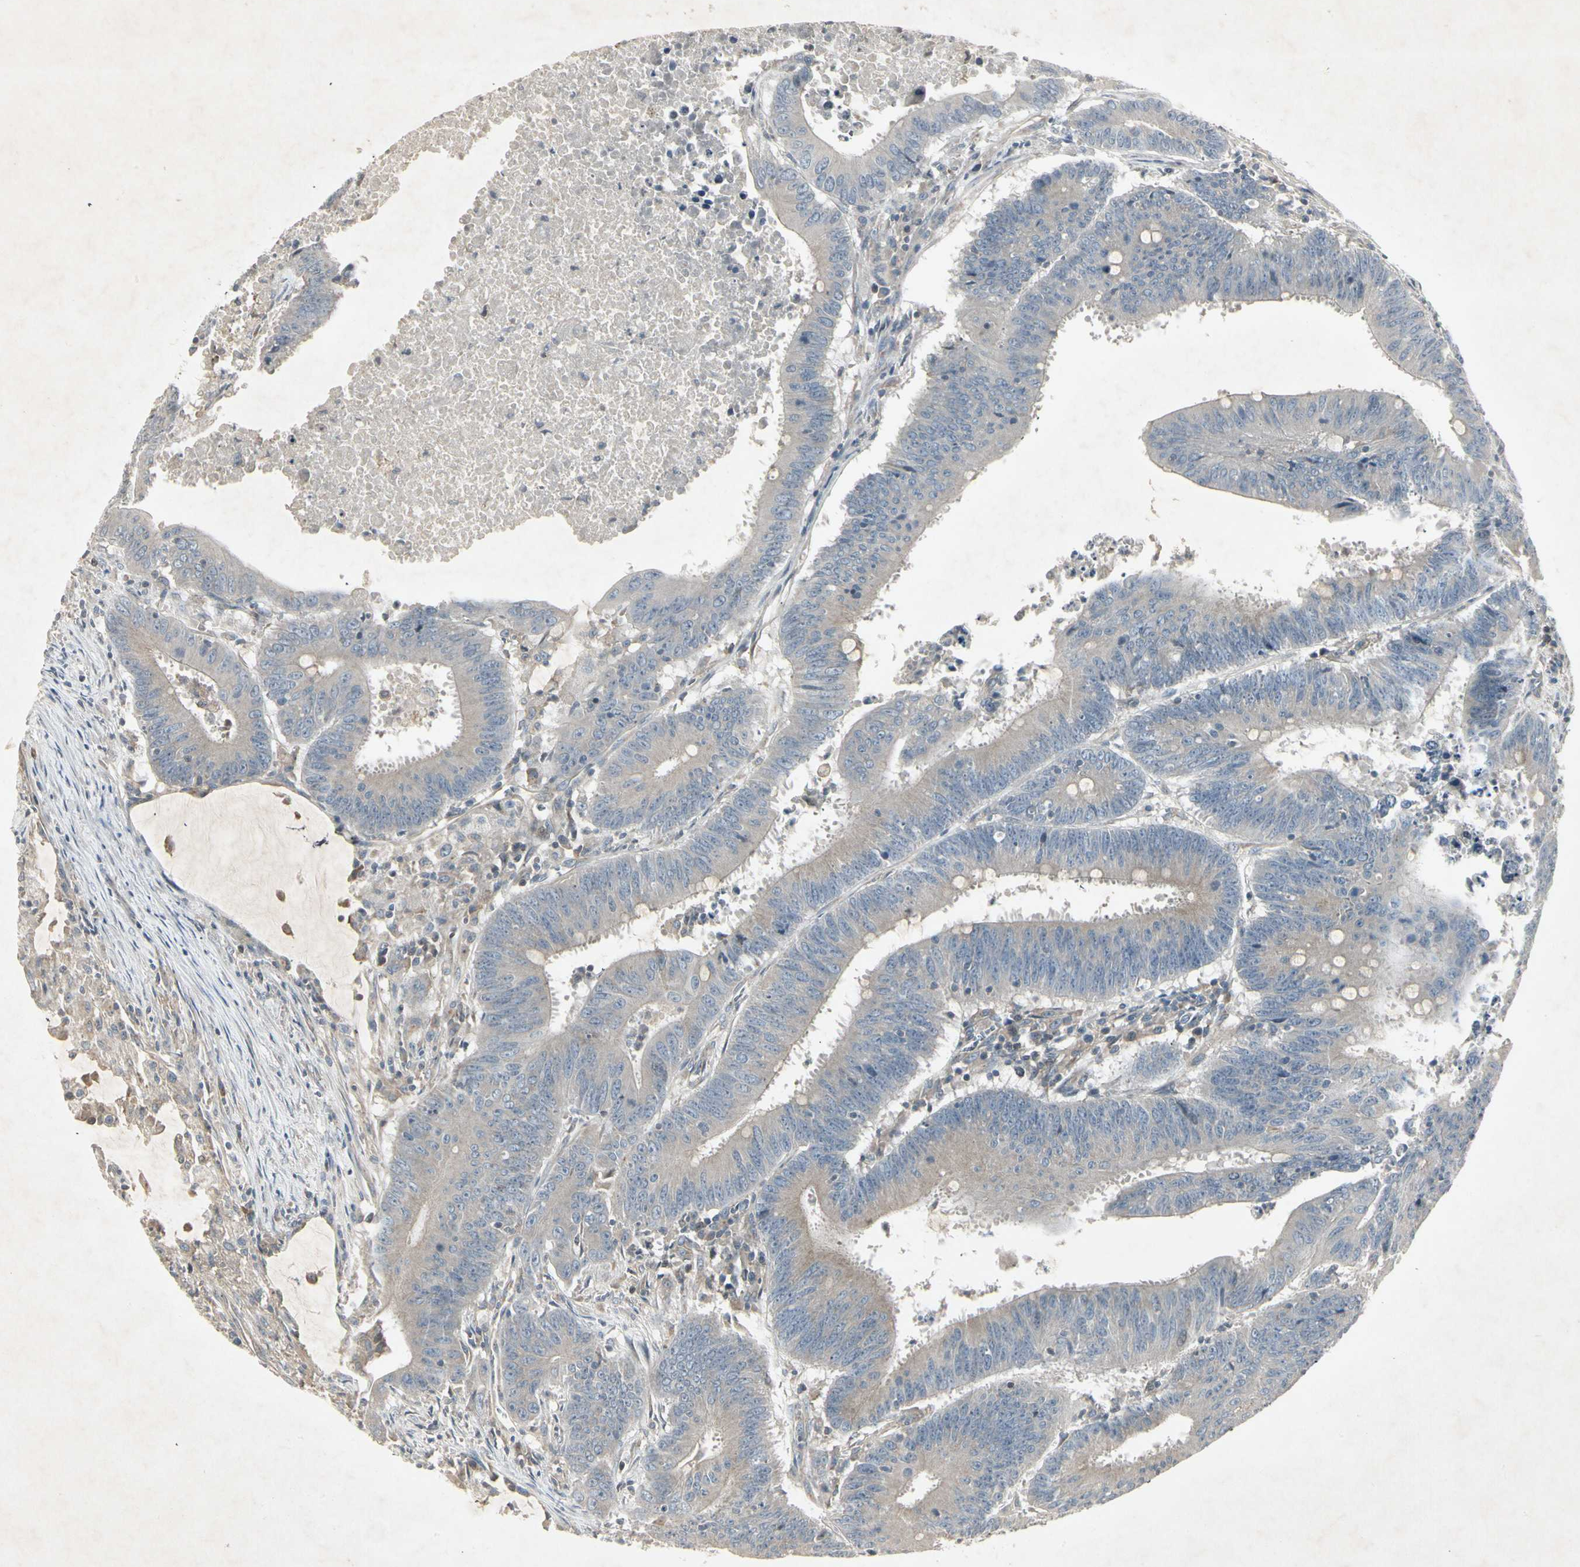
{"staining": {"intensity": "weak", "quantity": ">75%", "location": "cytoplasmic/membranous"}, "tissue": "colorectal cancer", "cell_type": "Tumor cells", "image_type": "cancer", "snomed": [{"axis": "morphology", "description": "Adenocarcinoma, NOS"}, {"axis": "topography", "description": "Colon"}], "caption": "Immunohistochemical staining of human colorectal cancer (adenocarcinoma) reveals weak cytoplasmic/membranous protein expression in about >75% of tumor cells.", "gene": "TEK", "patient": {"sex": "male", "age": 45}}